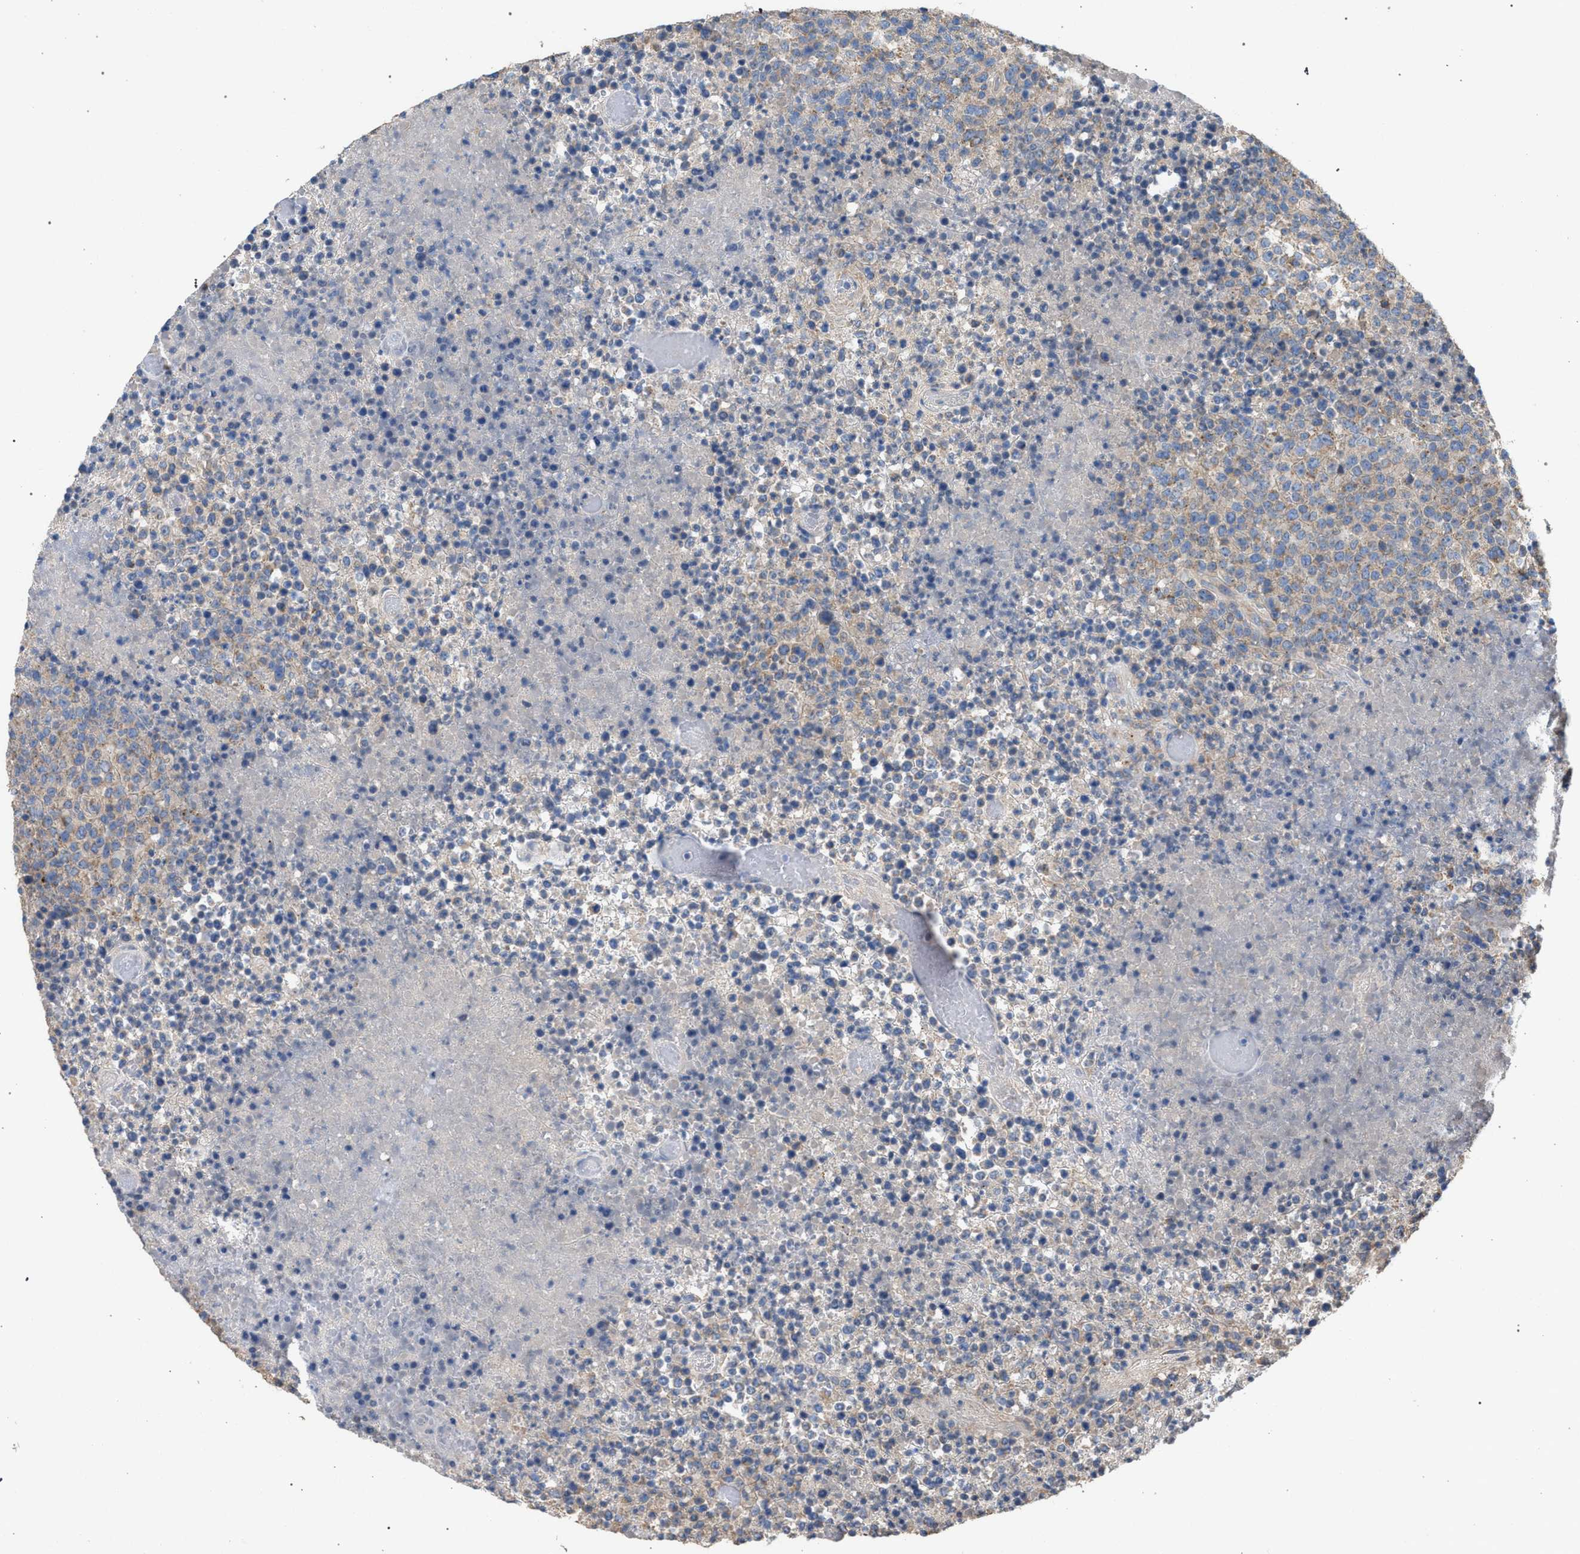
{"staining": {"intensity": "weak", "quantity": "<25%", "location": "cytoplasmic/membranous"}, "tissue": "lymphoma", "cell_type": "Tumor cells", "image_type": "cancer", "snomed": [{"axis": "morphology", "description": "Malignant lymphoma, non-Hodgkin's type, High grade"}, {"axis": "topography", "description": "Lymph node"}], "caption": "This is an immunohistochemistry (IHC) photomicrograph of human lymphoma. There is no staining in tumor cells.", "gene": "VPS13A", "patient": {"sex": "male", "age": 13}}